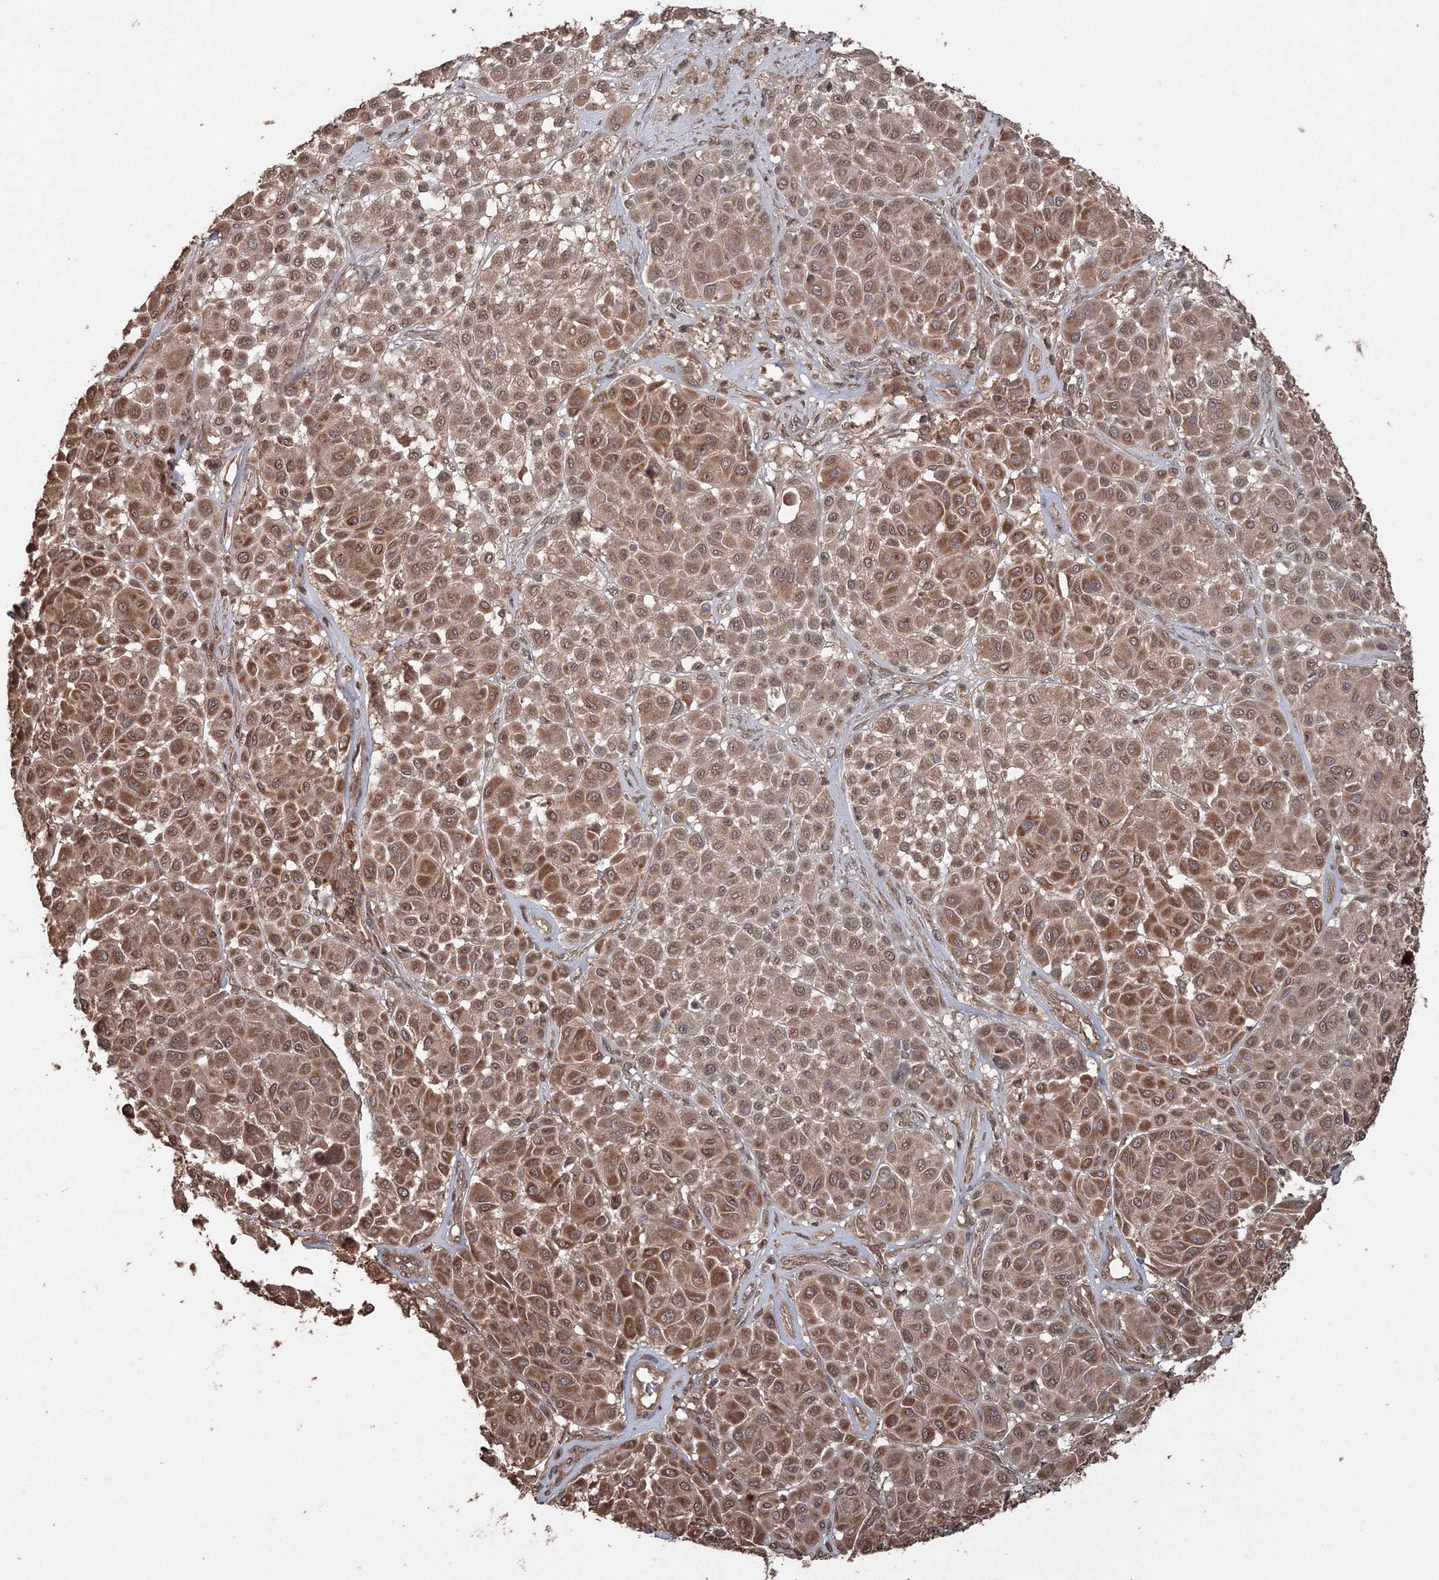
{"staining": {"intensity": "moderate", "quantity": ">75%", "location": "cytoplasmic/membranous"}, "tissue": "melanoma", "cell_type": "Tumor cells", "image_type": "cancer", "snomed": [{"axis": "morphology", "description": "Malignant melanoma, Metastatic site"}, {"axis": "topography", "description": "Soft tissue"}], "caption": "The photomicrograph exhibits immunohistochemical staining of melanoma. There is moderate cytoplasmic/membranous expression is present in about >75% of tumor cells.", "gene": "CCDC122", "patient": {"sex": "male", "age": 41}}